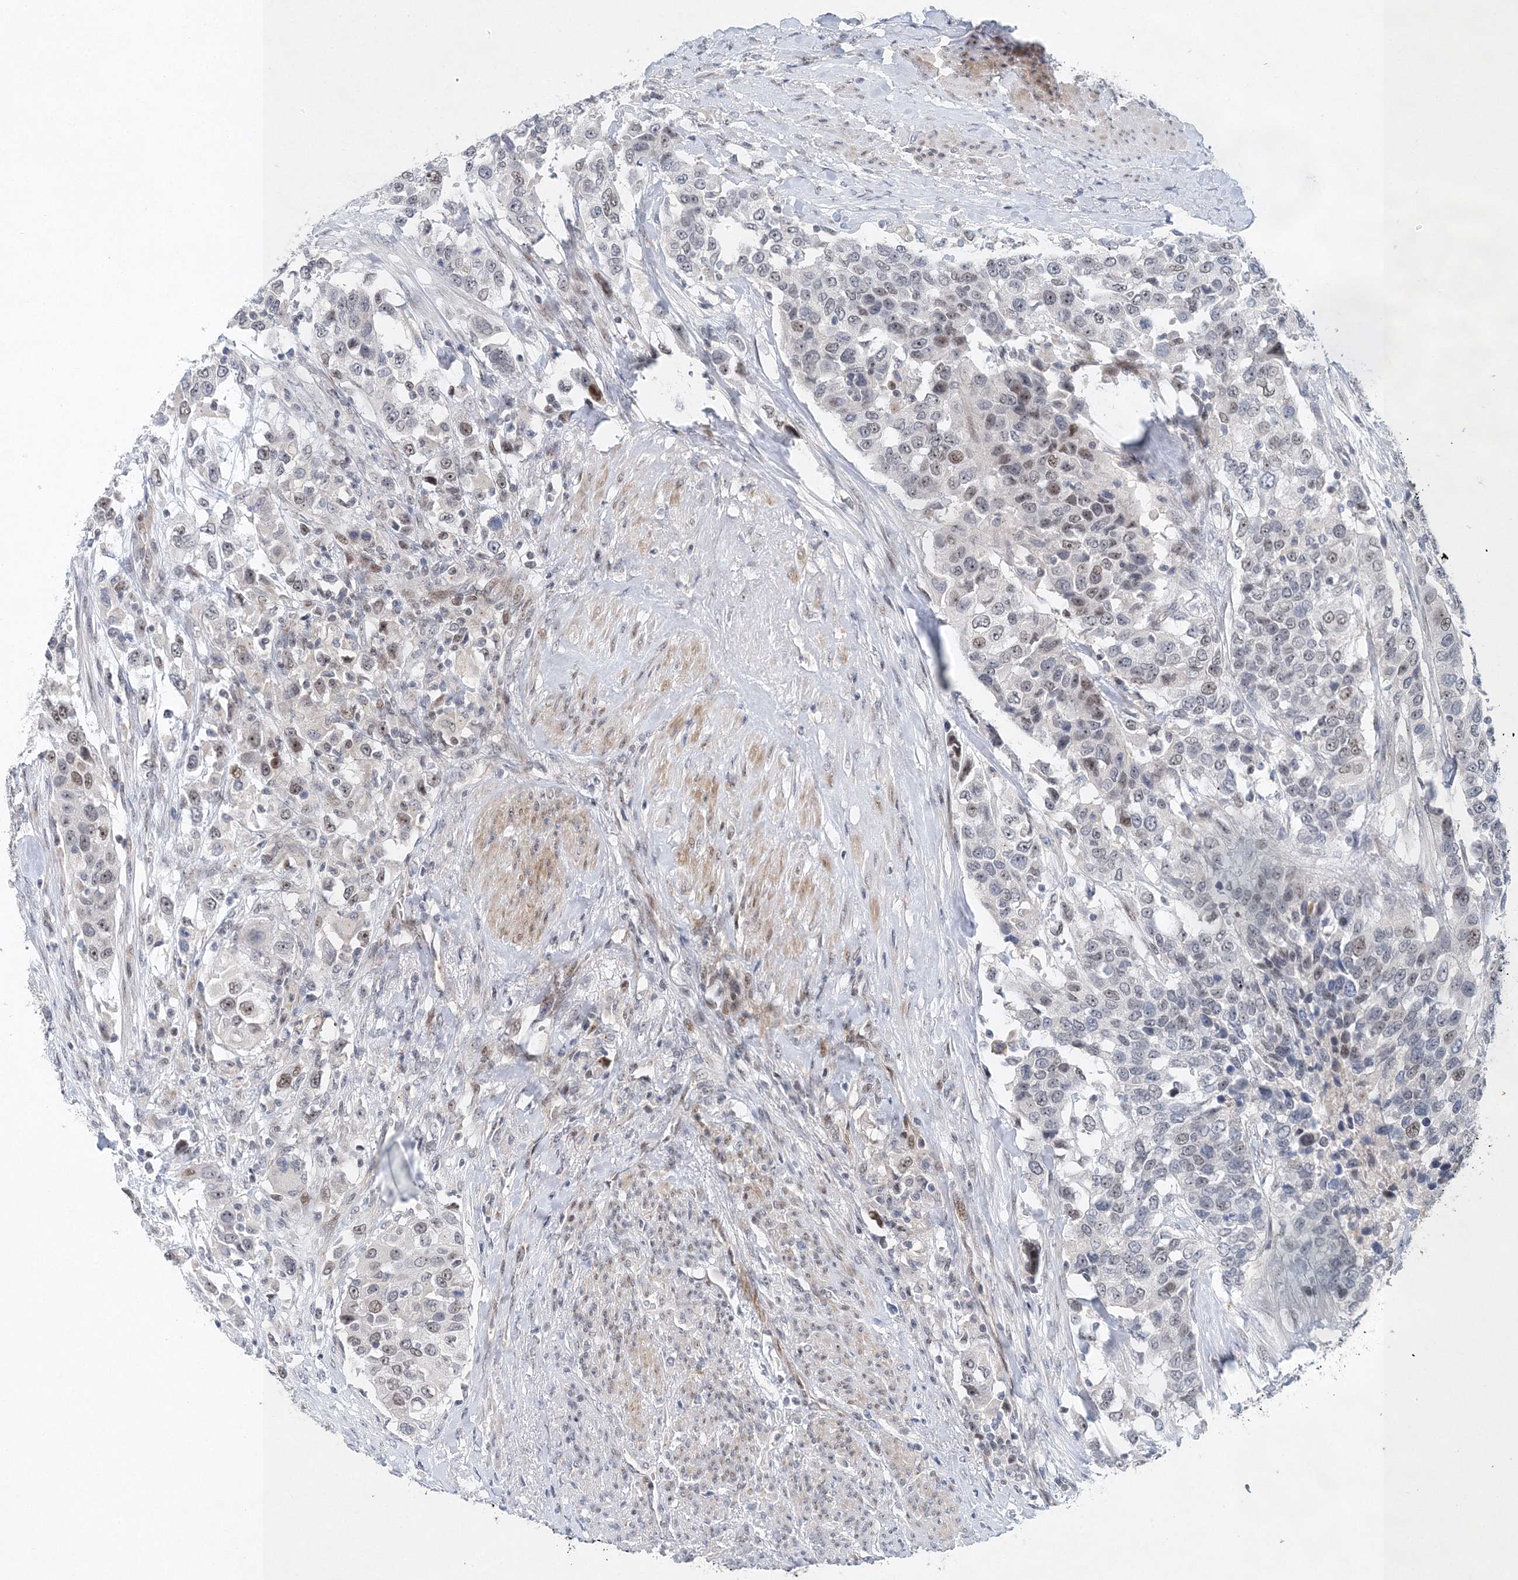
{"staining": {"intensity": "weak", "quantity": "25%-75%", "location": "nuclear"}, "tissue": "urothelial cancer", "cell_type": "Tumor cells", "image_type": "cancer", "snomed": [{"axis": "morphology", "description": "Urothelial carcinoma, High grade"}, {"axis": "topography", "description": "Urinary bladder"}], "caption": "The image demonstrates immunohistochemical staining of high-grade urothelial carcinoma. There is weak nuclear positivity is present in approximately 25%-75% of tumor cells.", "gene": "UIMC1", "patient": {"sex": "female", "age": 80}}